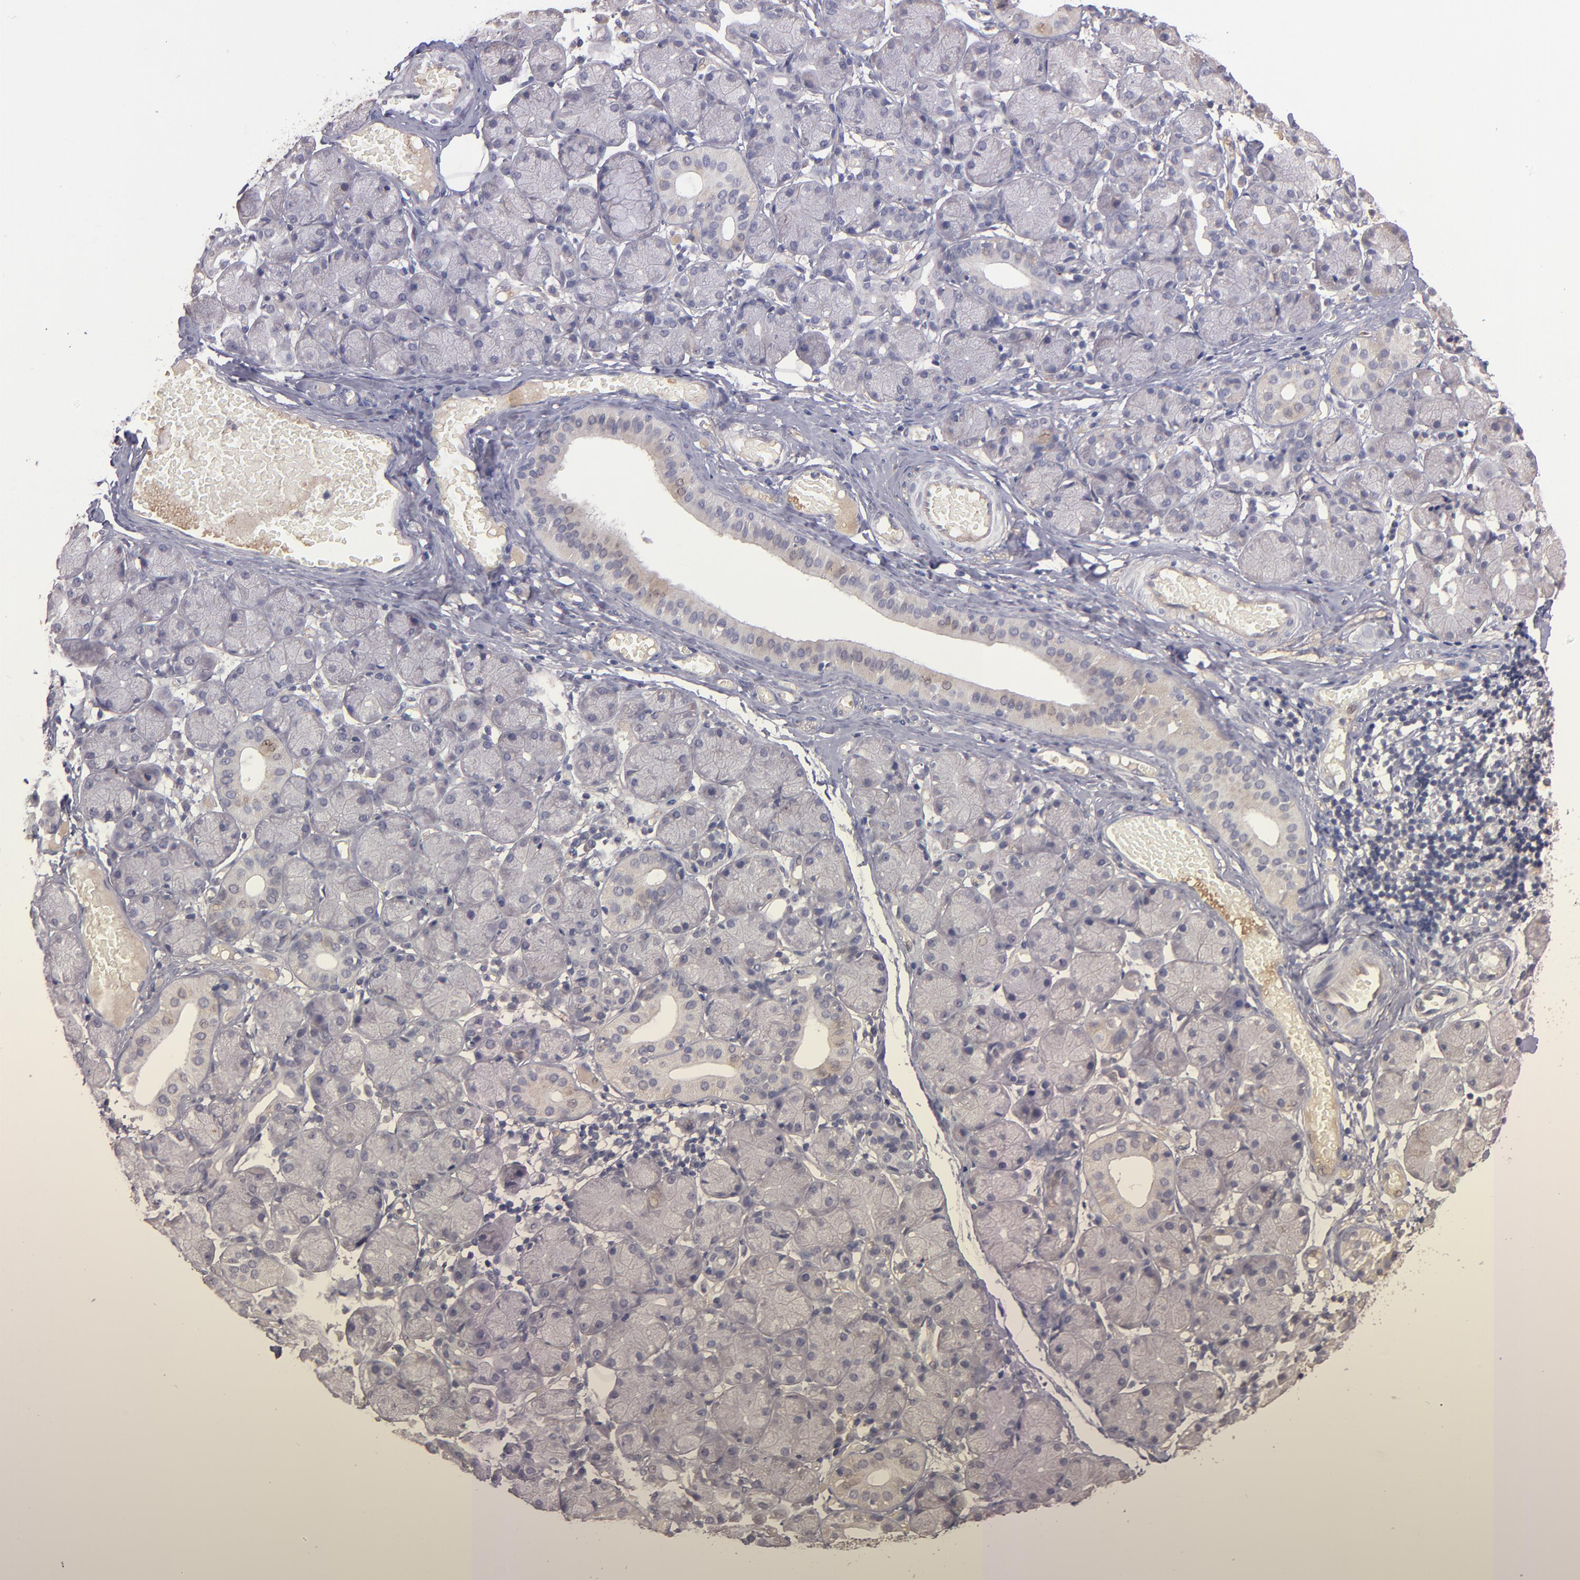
{"staining": {"intensity": "negative", "quantity": "none", "location": "none"}, "tissue": "salivary gland", "cell_type": "Glandular cells", "image_type": "normal", "snomed": [{"axis": "morphology", "description": "Normal tissue, NOS"}, {"axis": "topography", "description": "Salivary gland"}], "caption": "DAB (3,3'-diaminobenzidine) immunohistochemical staining of benign salivary gland demonstrates no significant expression in glandular cells.", "gene": "GNAZ", "patient": {"sex": "female", "age": 24}}